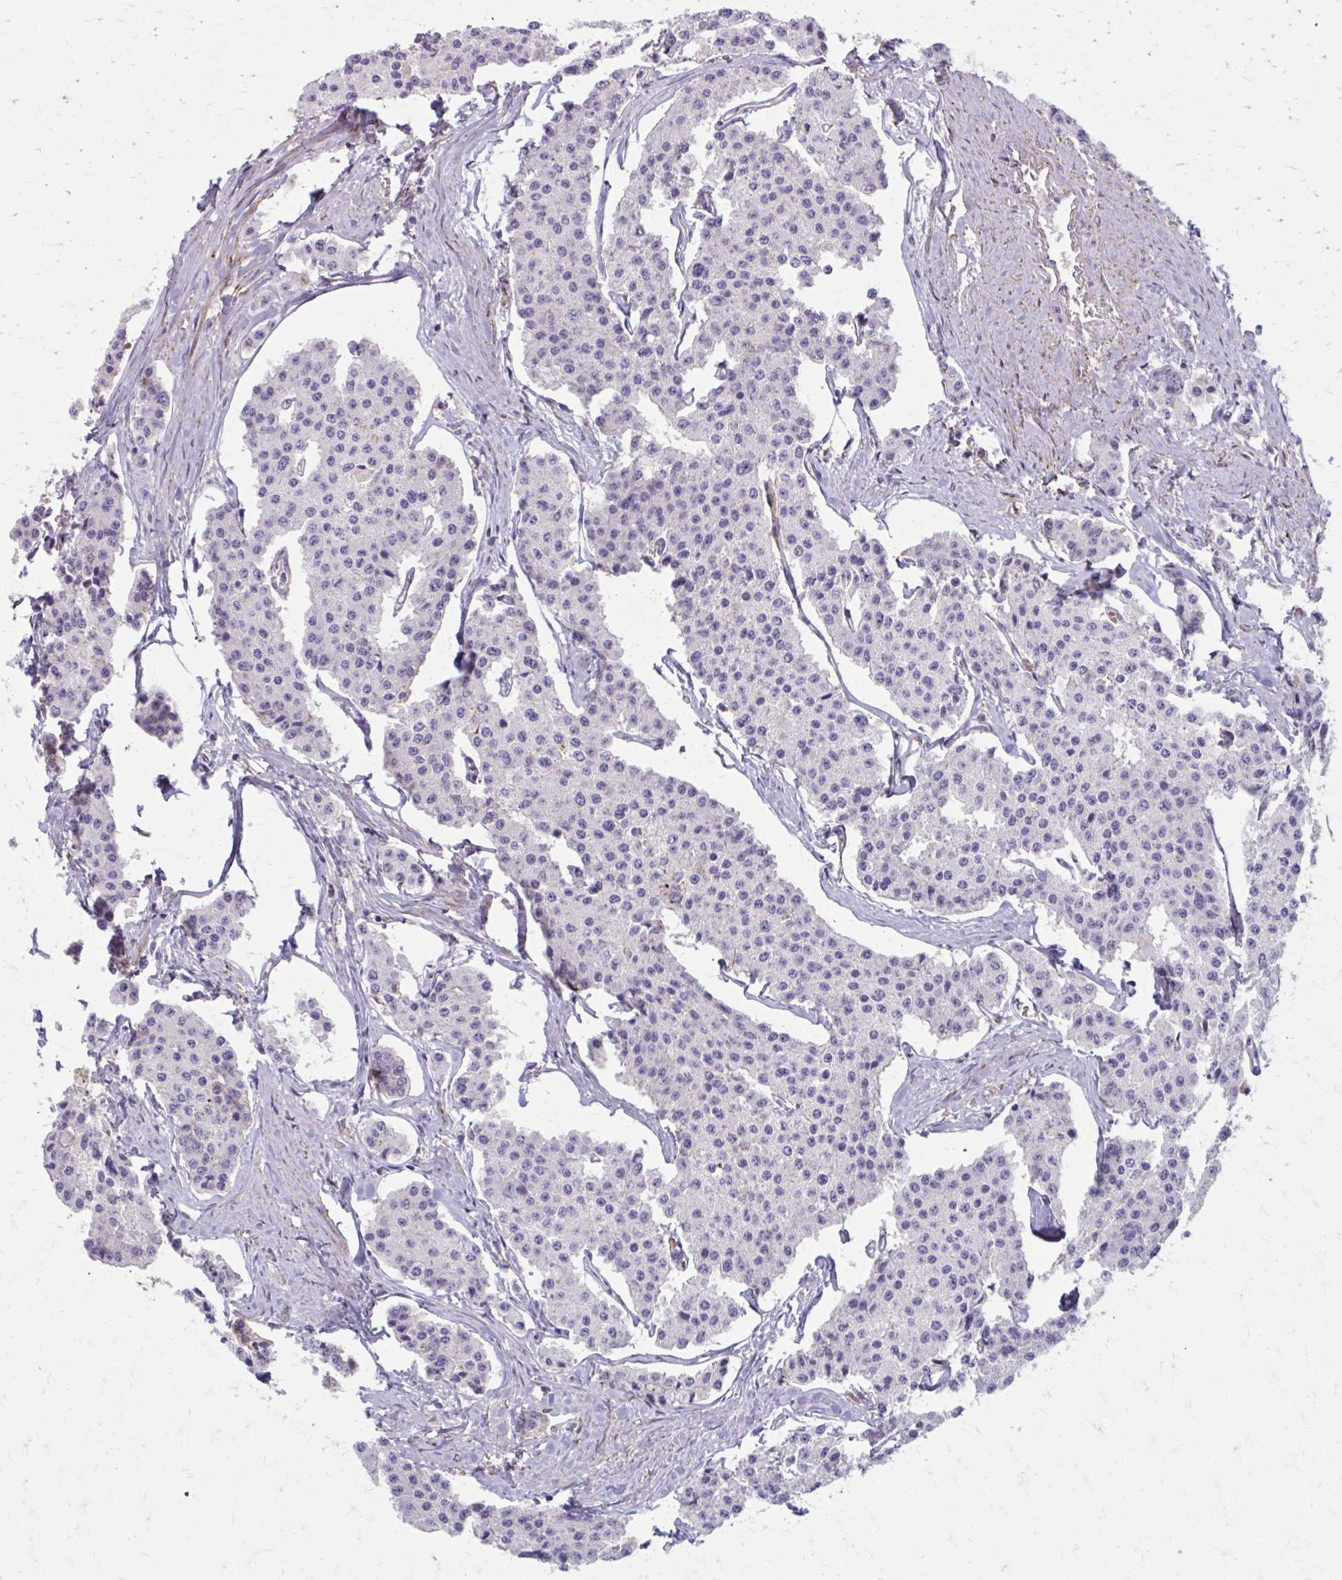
{"staining": {"intensity": "negative", "quantity": "none", "location": "none"}, "tissue": "carcinoid", "cell_type": "Tumor cells", "image_type": "cancer", "snomed": [{"axis": "morphology", "description": "Carcinoid, malignant, NOS"}, {"axis": "topography", "description": "Small intestine"}], "caption": "DAB (3,3'-diaminobenzidine) immunohistochemical staining of carcinoid demonstrates no significant expression in tumor cells.", "gene": "MMP14", "patient": {"sex": "female", "age": 65}}